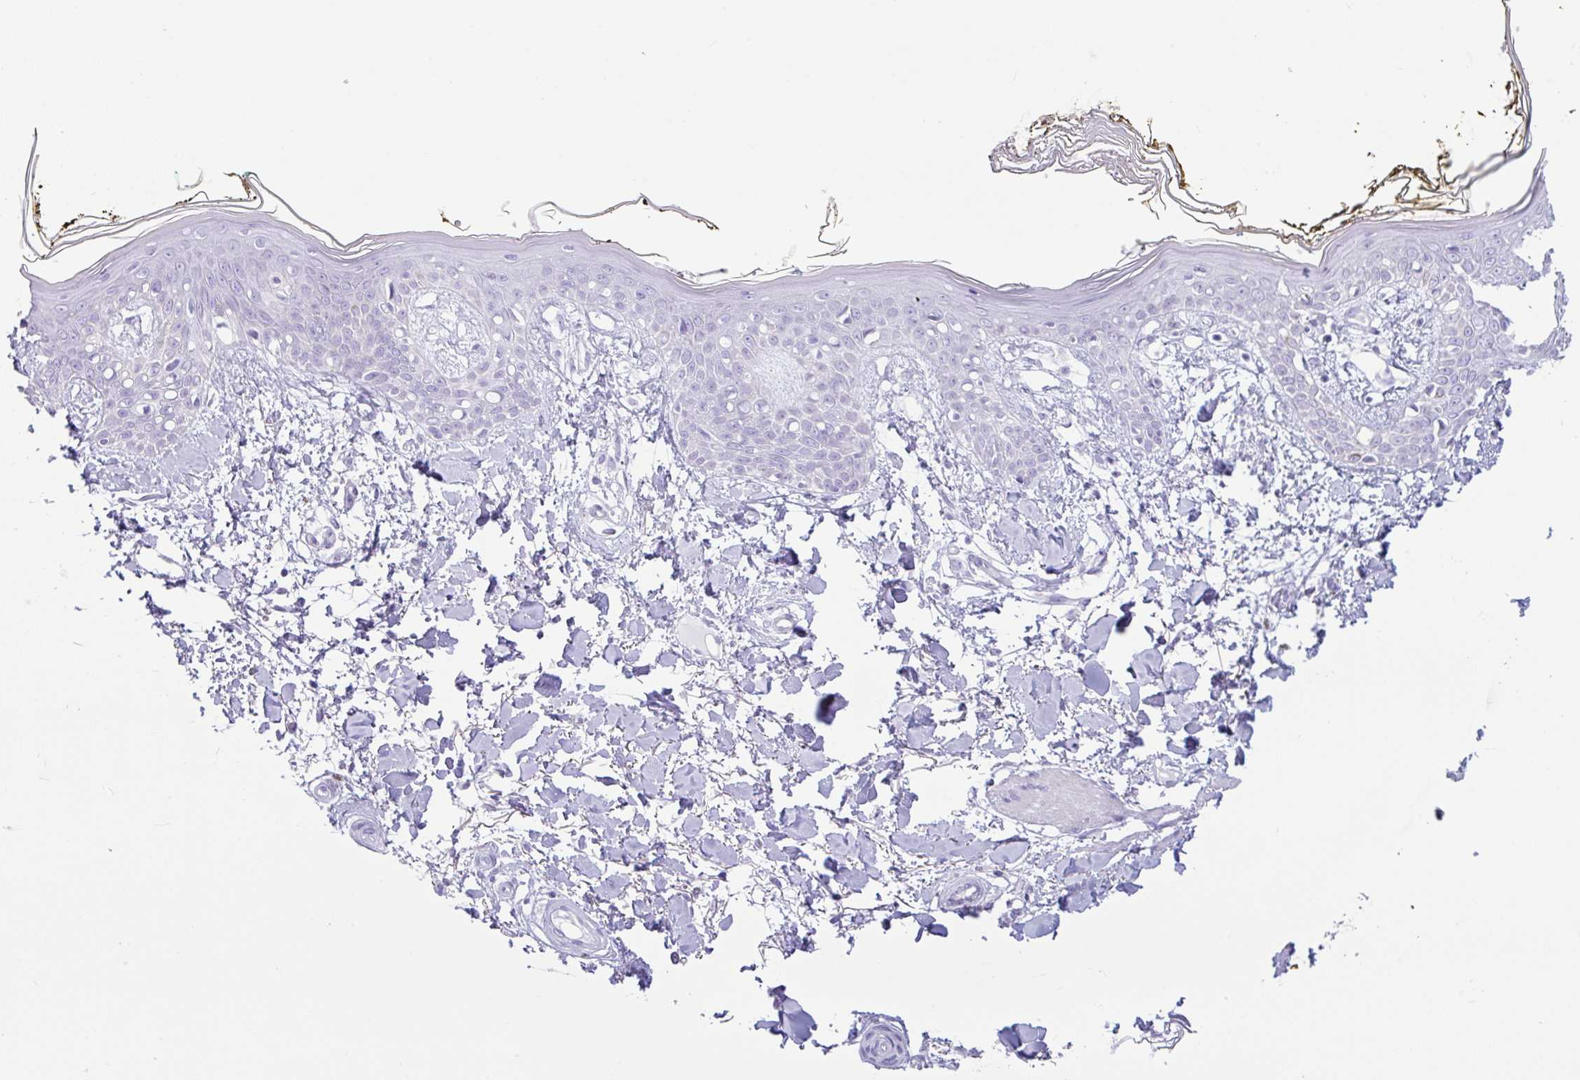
{"staining": {"intensity": "negative", "quantity": "none", "location": "none"}, "tissue": "skin", "cell_type": "Fibroblasts", "image_type": "normal", "snomed": [{"axis": "morphology", "description": "Normal tissue, NOS"}, {"axis": "topography", "description": "Skin"}], "caption": "Fibroblasts show no significant positivity in unremarkable skin.", "gene": "CTSE", "patient": {"sex": "female", "age": 34}}